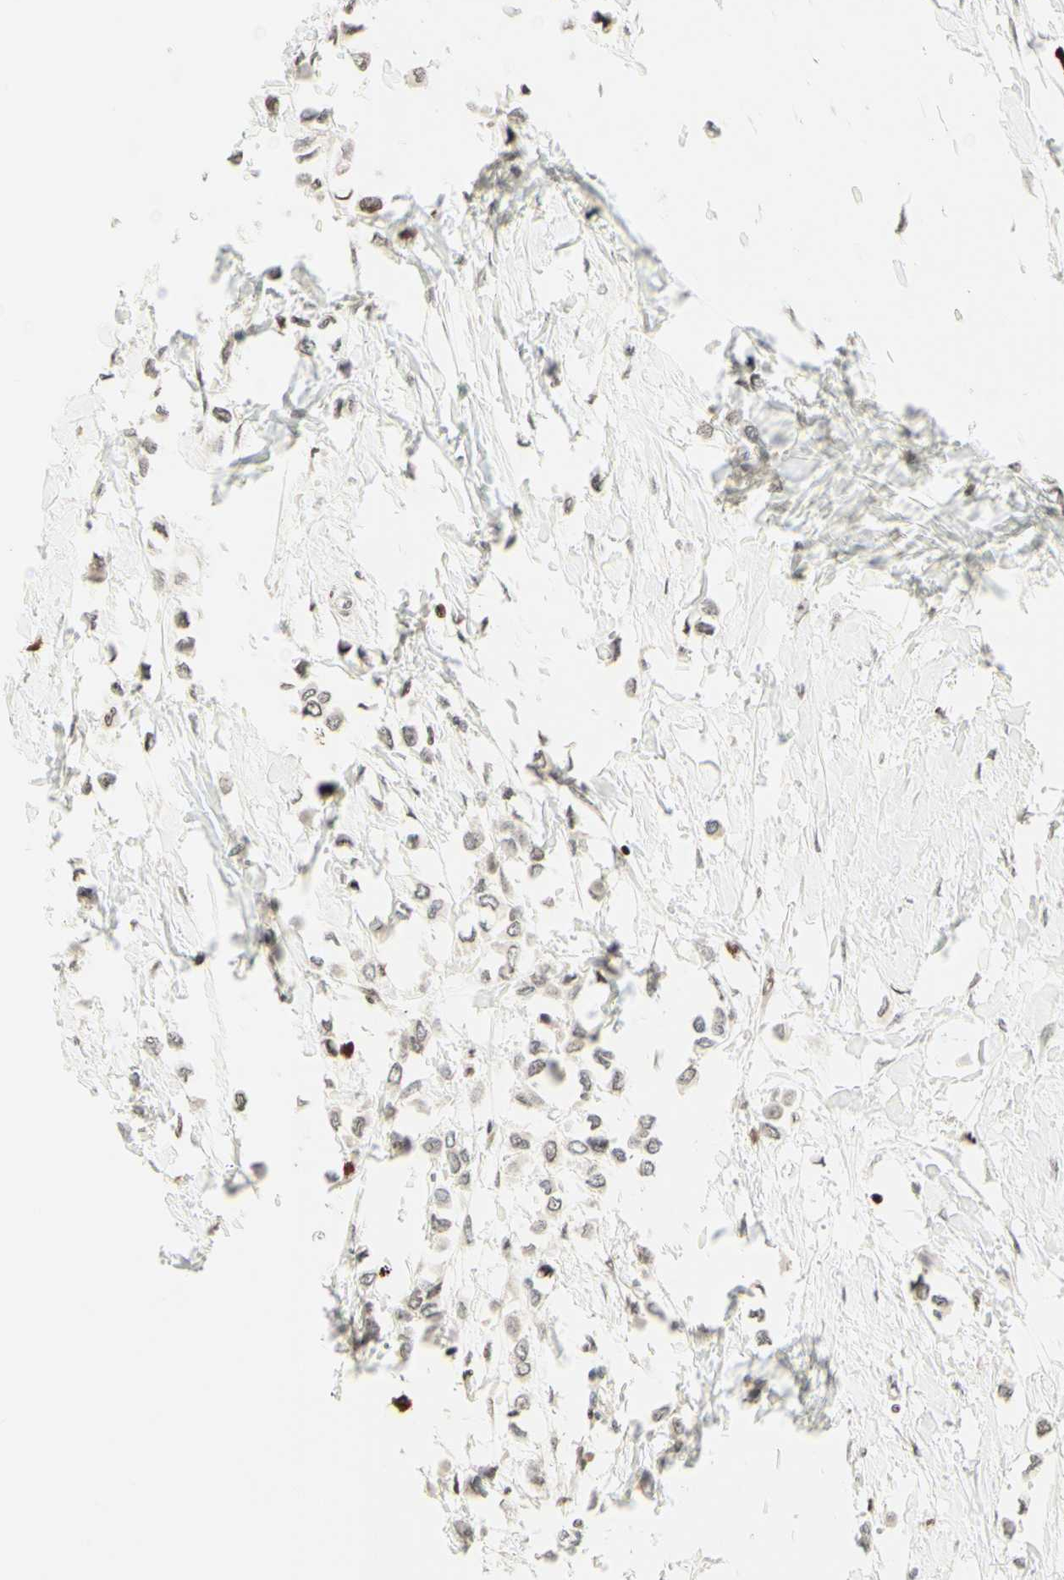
{"staining": {"intensity": "weak", "quantity": "25%-75%", "location": "nuclear"}, "tissue": "breast cancer", "cell_type": "Tumor cells", "image_type": "cancer", "snomed": [{"axis": "morphology", "description": "Lobular carcinoma"}, {"axis": "topography", "description": "Breast"}], "caption": "Tumor cells reveal weak nuclear positivity in approximately 25%-75% of cells in breast lobular carcinoma.", "gene": "CDKL5", "patient": {"sex": "female", "age": 51}}